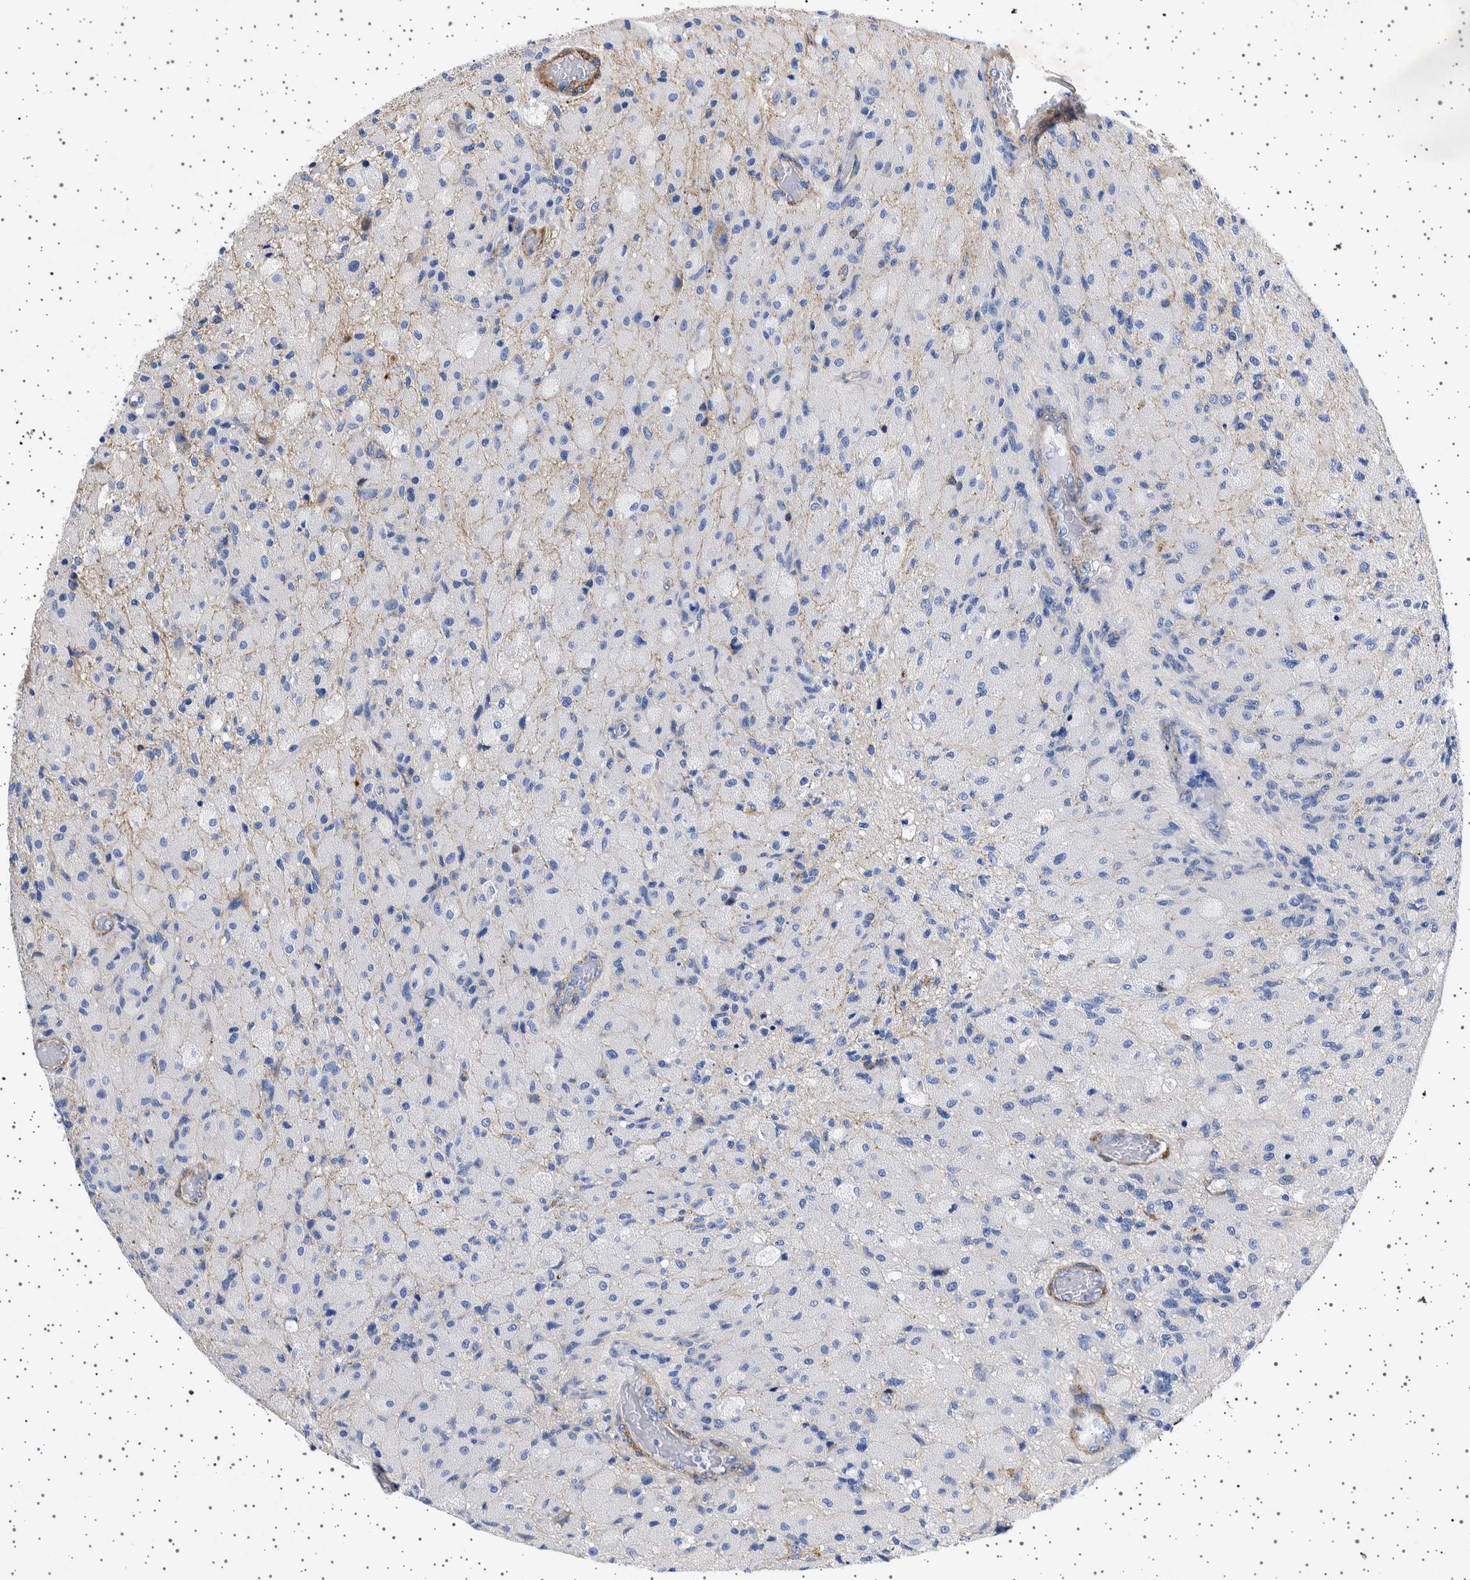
{"staining": {"intensity": "negative", "quantity": "none", "location": "none"}, "tissue": "glioma", "cell_type": "Tumor cells", "image_type": "cancer", "snomed": [{"axis": "morphology", "description": "Normal tissue, NOS"}, {"axis": "morphology", "description": "Glioma, malignant, High grade"}, {"axis": "topography", "description": "Cerebral cortex"}], "caption": "This histopathology image is of malignant glioma (high-grade) stained with immunohistochemistry to label a protein in brown with the nuclei are counter-stained blue. There is no positivity in tumor cells.", "gene": "SEPTIN4", "patient": {"sex": "male", "age": 77}}